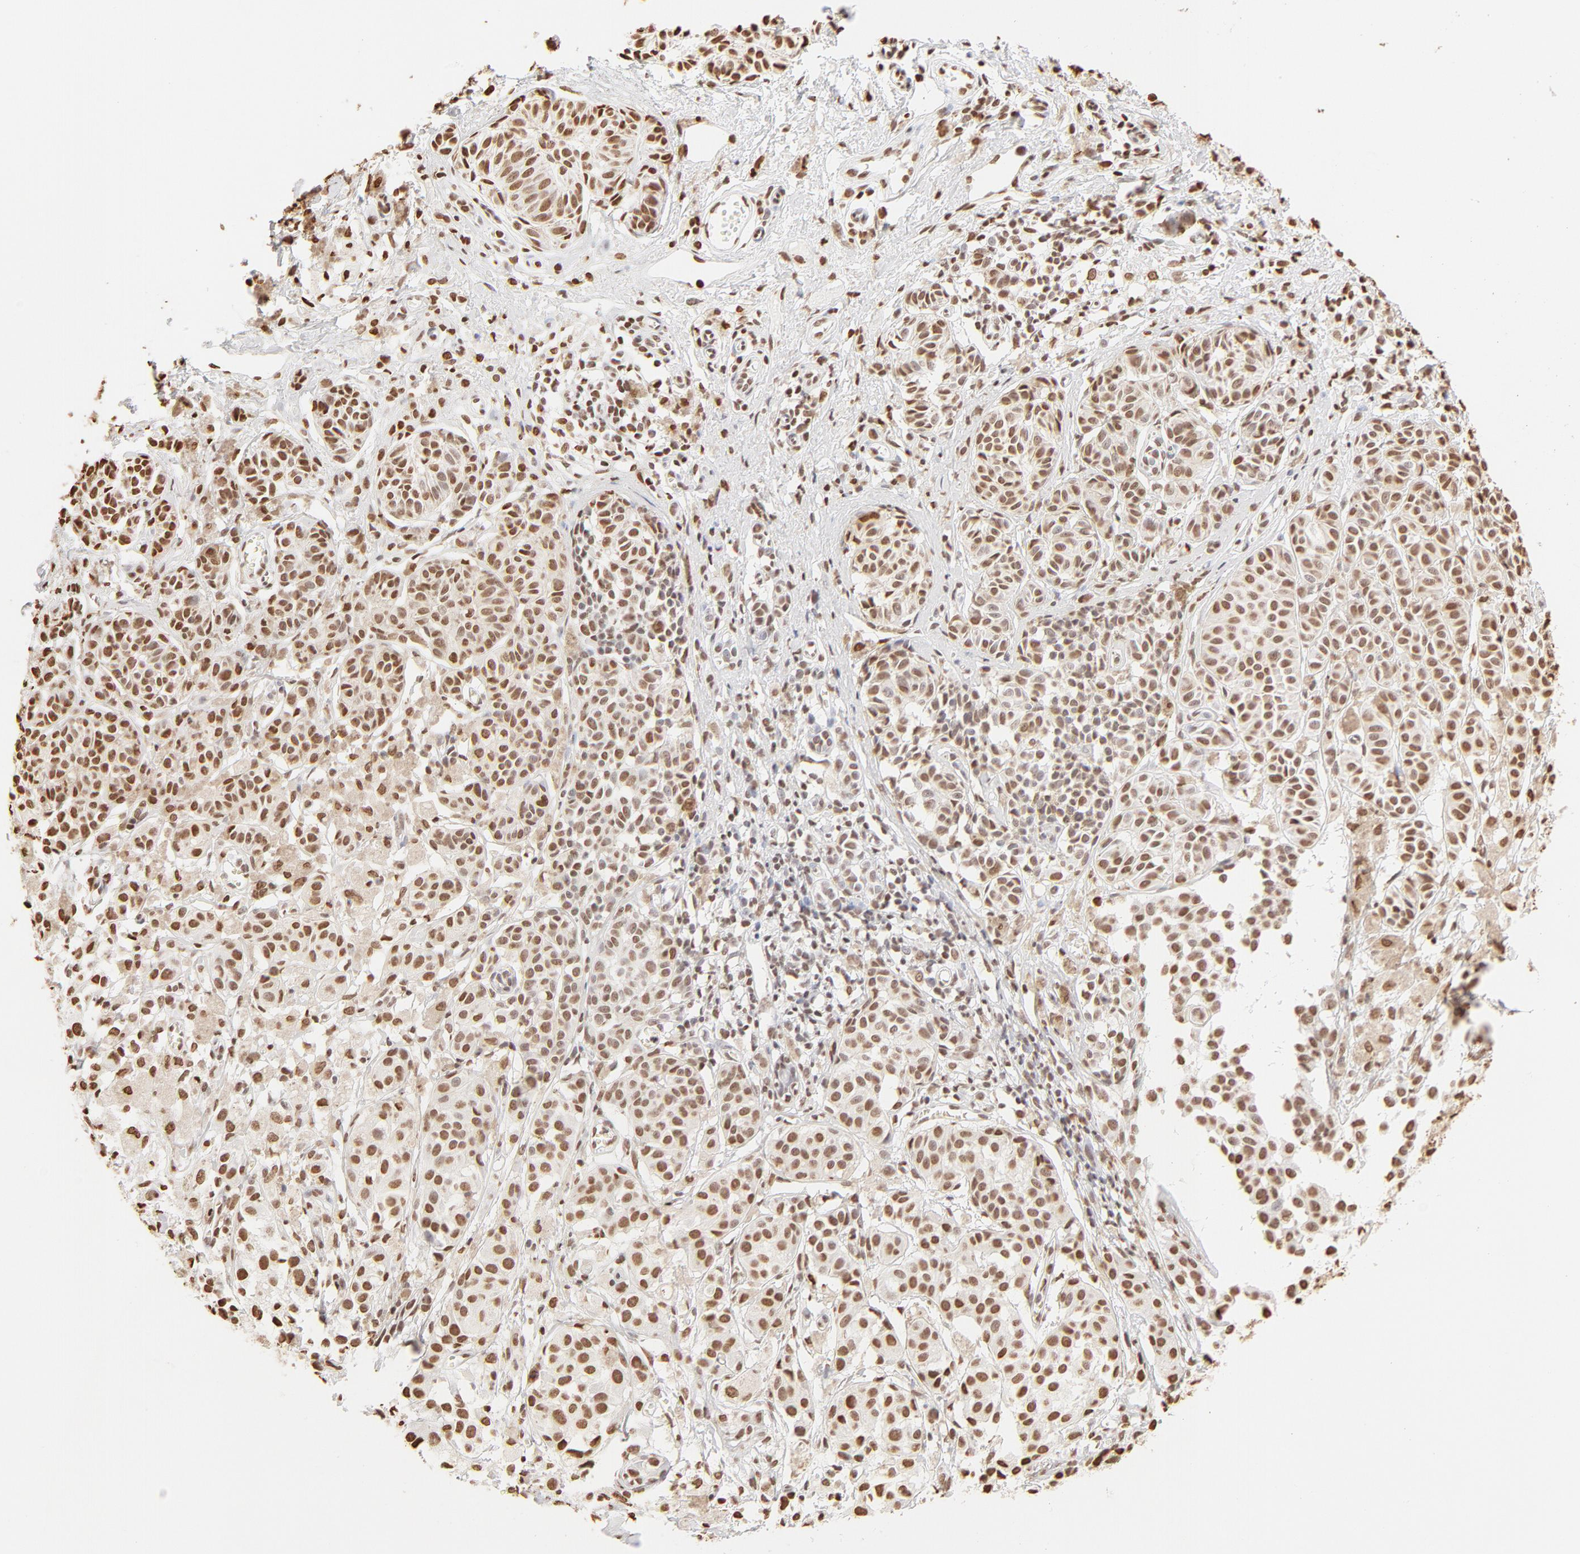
{"staining": {"intensity": "strong", "quantity": ">75%", "location": "cytoplasmic/membranous,nuclear"}, "tissue": "melanoma", "cell_type": "Tumor cells", "image_type": "cancer", "snomed": [{"axis": "morphology", "description": "Malignant melanoma, NOS"}, {"axis": "topography", "description": "Skin"}], "caption": "About >75% of tumor cells in human melanoma reveal strong cytoplasmic/membranous and nuclear protein positivity as visualized by brown immunohistochemical staining.", "gene": "ZNF540", "patient": {"sex": "male", "age": 76}}